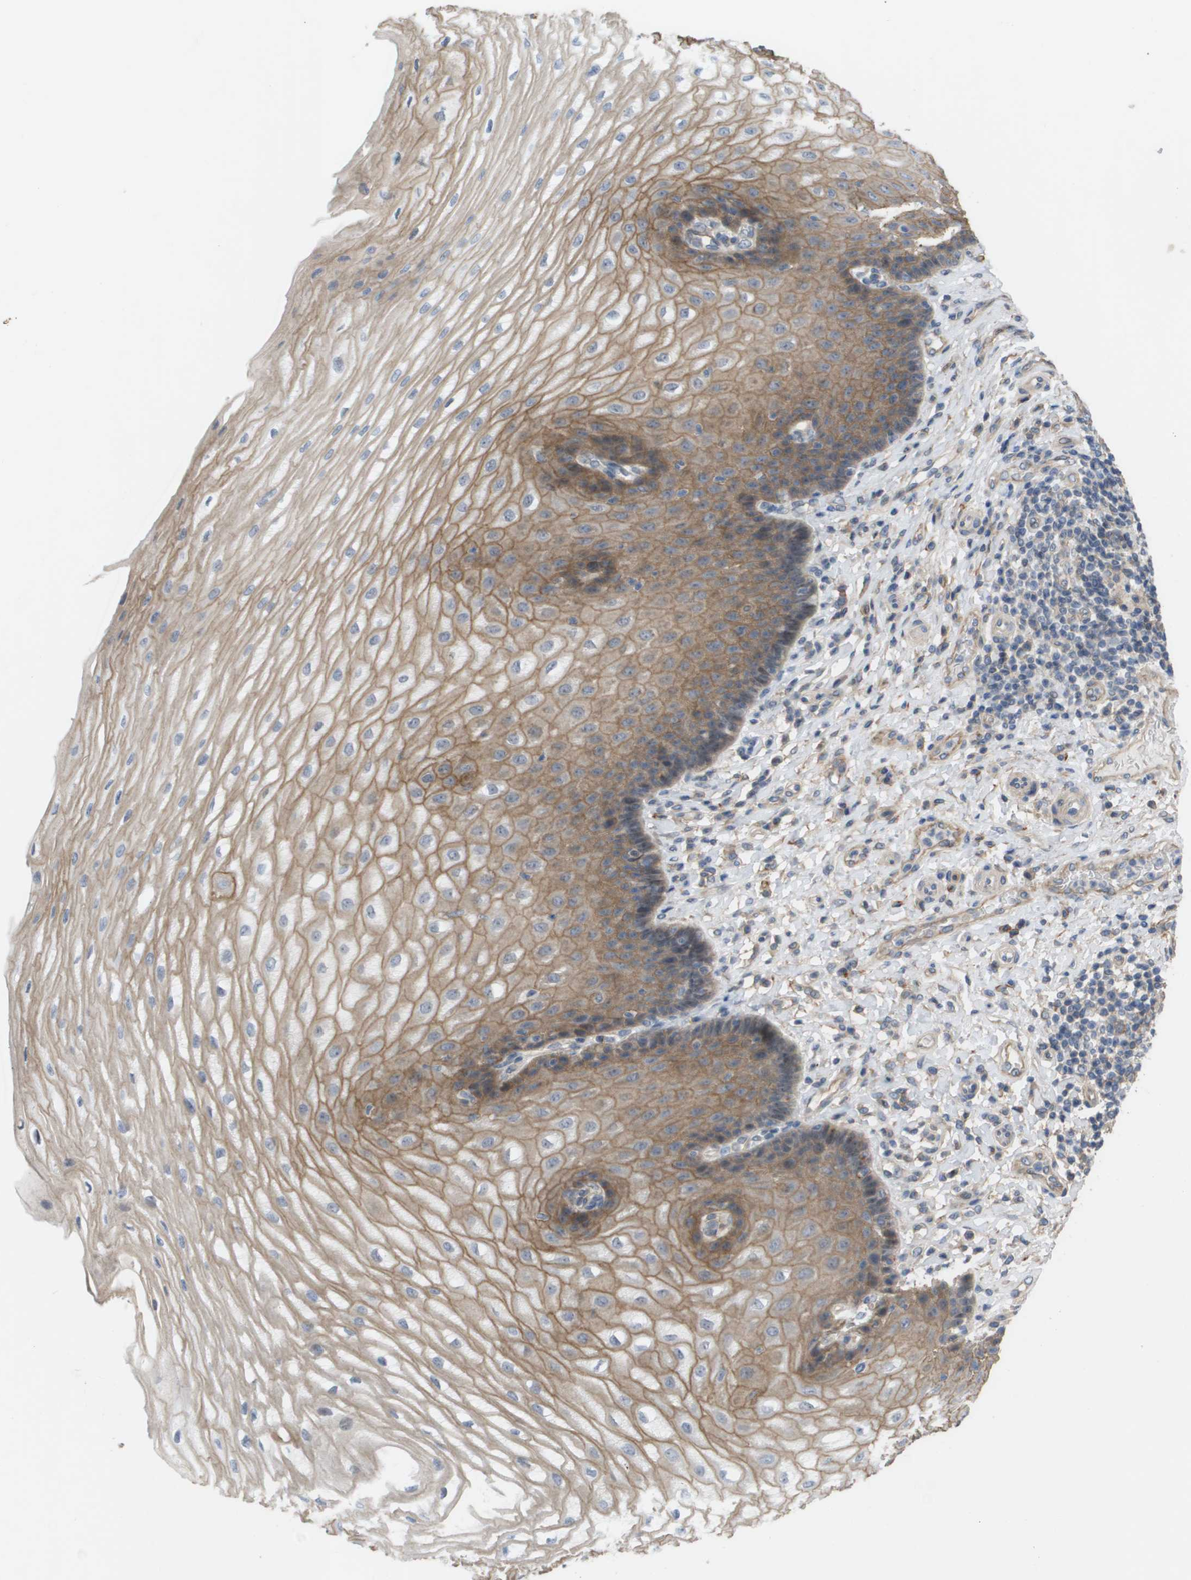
{"staining": {"intensity": "moderate", "quantity": ">75%", "location": "cytoplasmic/membranous"}, "tissue": "esophagus", "cell_type": "Squamous epithelial cells", "image_type": "normal", "snomed": [{"axis": "morphology", "description": "Normal tissue, NOS"}, {"axis": "topography", "description": "Esophagus"}], "caption": "IHC histopathology image of unremarkable esophagus stained for a protein (brown), which exhibits medium levels of moderate cytoplasmic/membranous positivity in approximately >75% of squamous epithelial cells.", "gene": "MTARC2", "patient": {"sex": "male", "age": 54}}